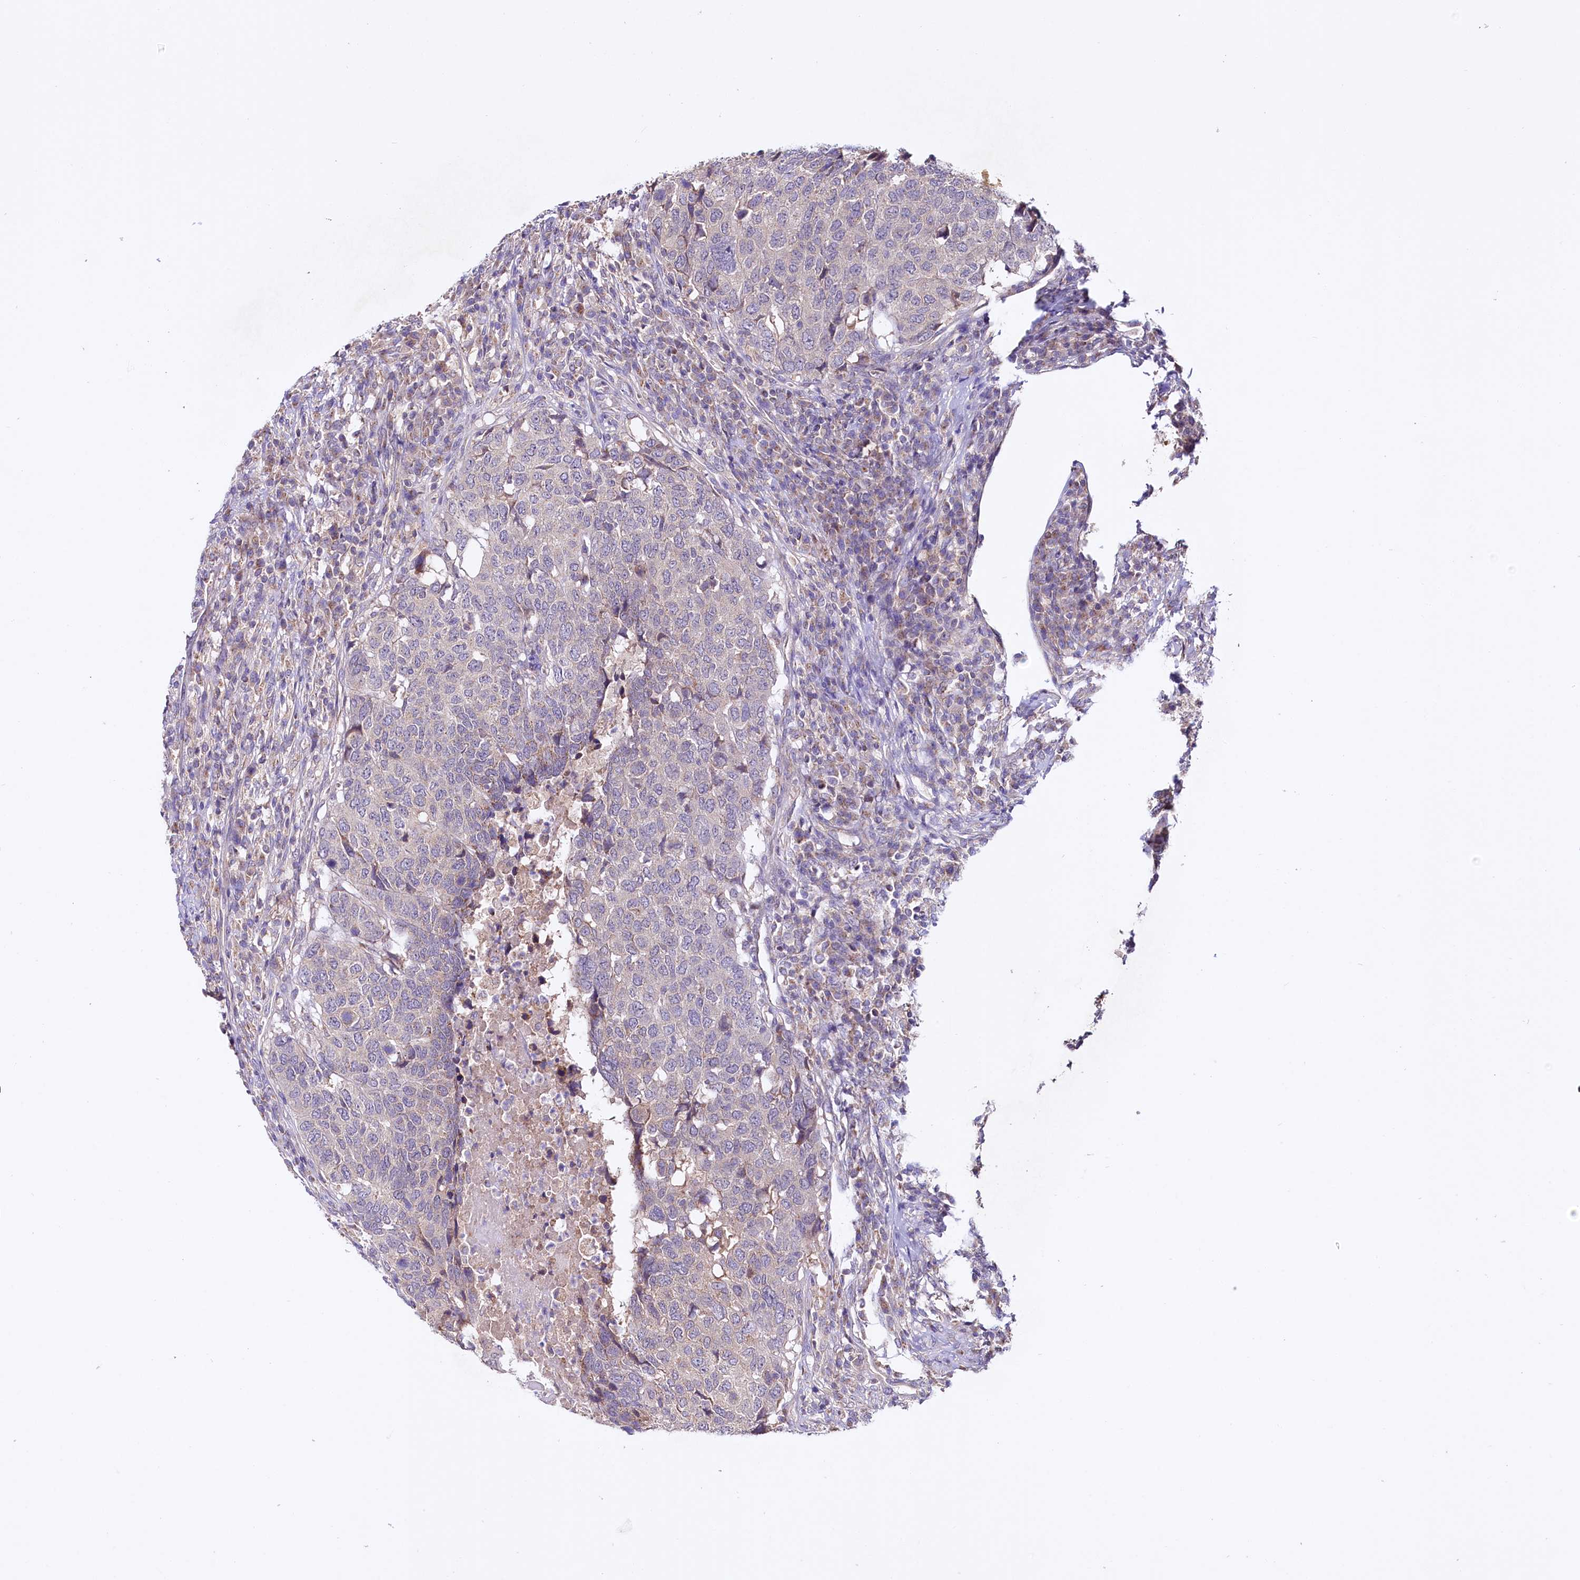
{"staining": {"intensity": "negative", "quantity": "none", "location": "none"}, "tissue": "head and neck cancer", "cell_type": "Tumor cells", "image_type": "cancer", "snomed": [{"axis": "morphology", "description": "Squamous cell carcinoma, NOS"}, {"axis": "topography", "description": "Head-Neck"}], "caption": "Image shows no protein positivity in tumor cells of head and neck squamous cell carcinoma tissue.", "gene": "CEP295", "patient": {"sex": "male", "age": 66}}